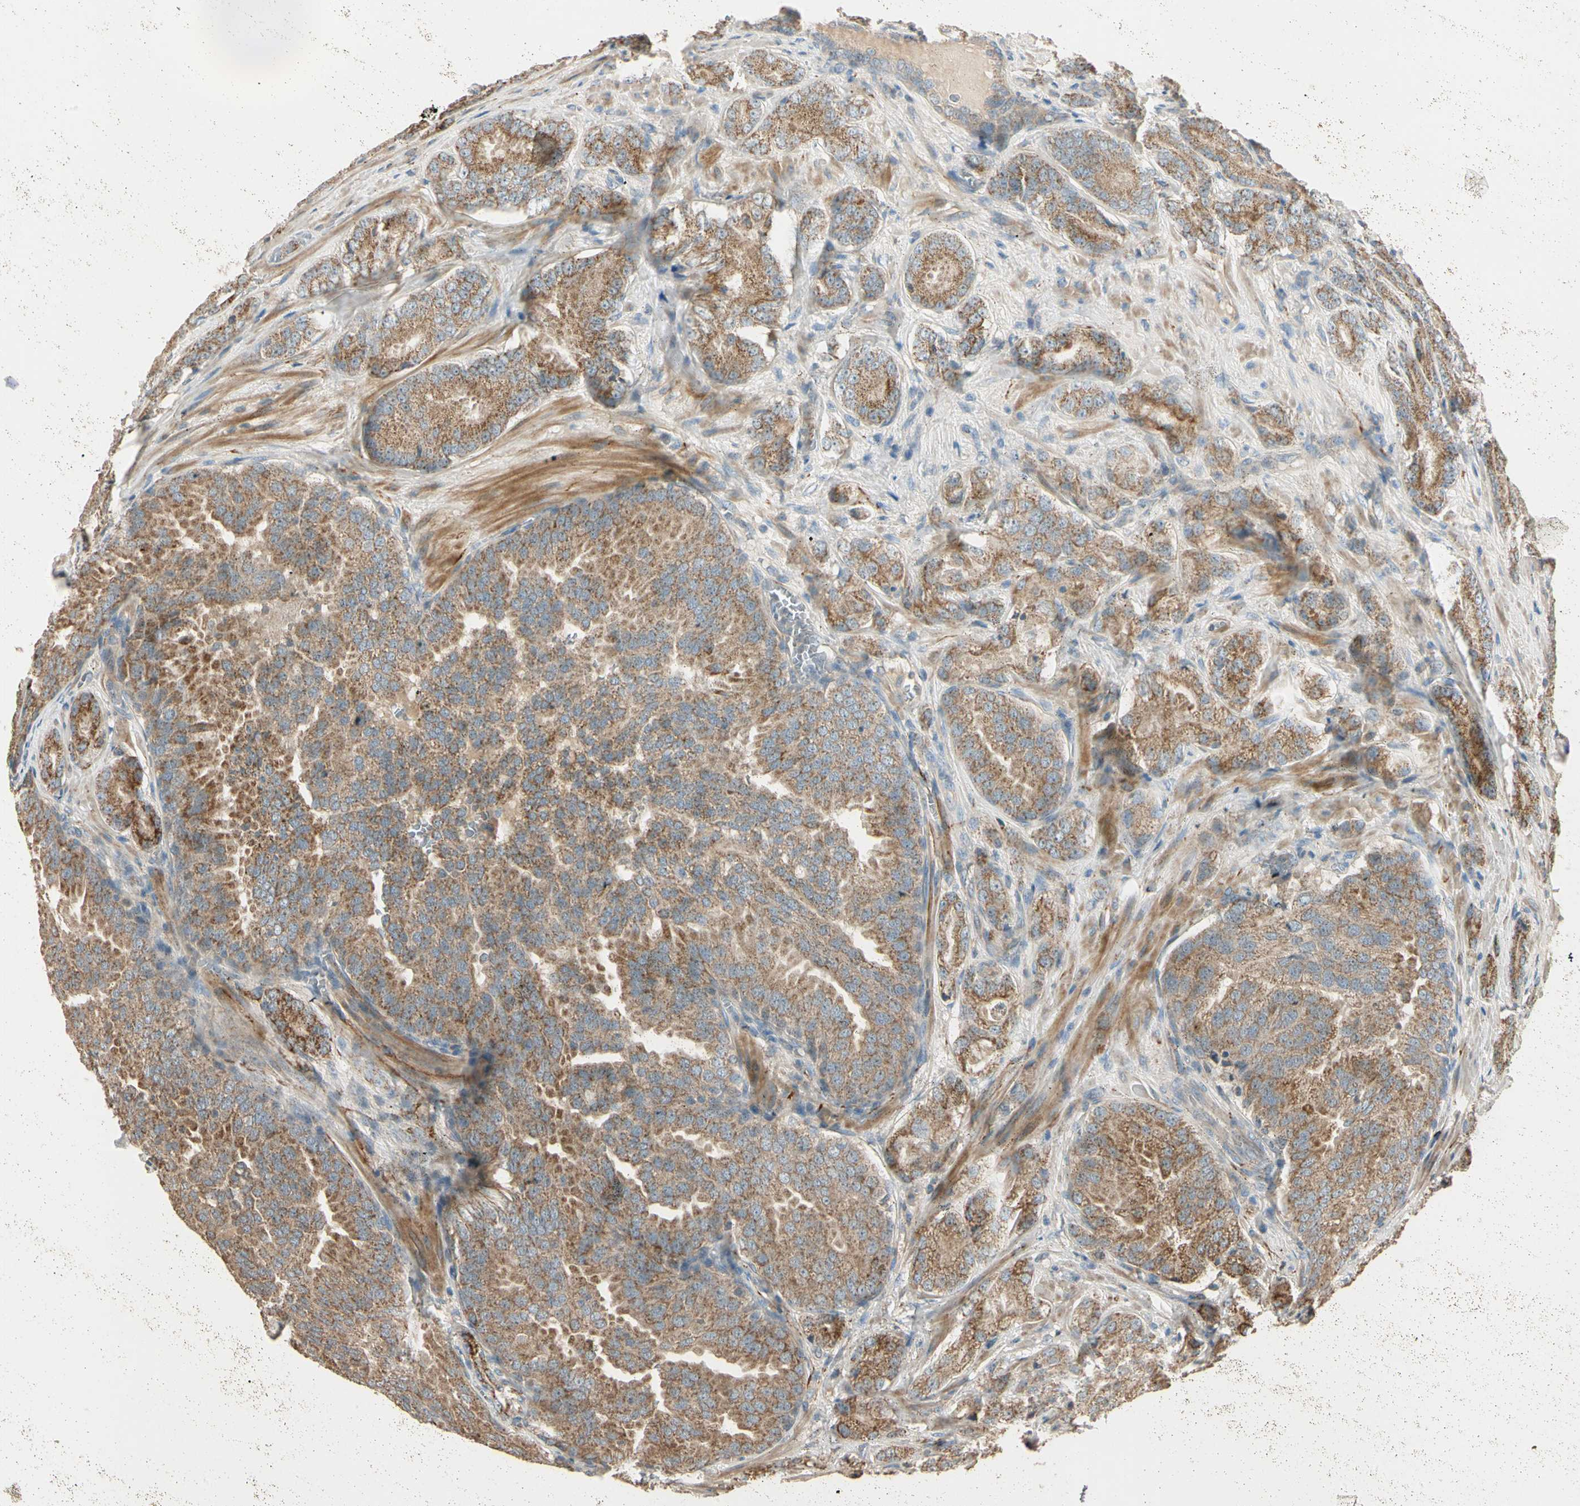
{"staining": {"intensity": "moderate", "quantity": ">75%", "location": "cytoplasmic/membranous"}, "tissue": "prostate cancer", "cell_type": "Tumor cells", "image_type": "cancer", "snomed": [{"axis": "morphology", "description": "Adenocarcinoma, High grade"}, {"axis": "topography", "description": "Prostate"}], "caption": "A brown stain highlights moderate cytoplasmic/membranous positivity of a protein in prostate cancer (high-grade adenocarcinoma) tumor cells.", "gene": "TNFRSF21", "patient": {"sex": "male", "age": 64}}